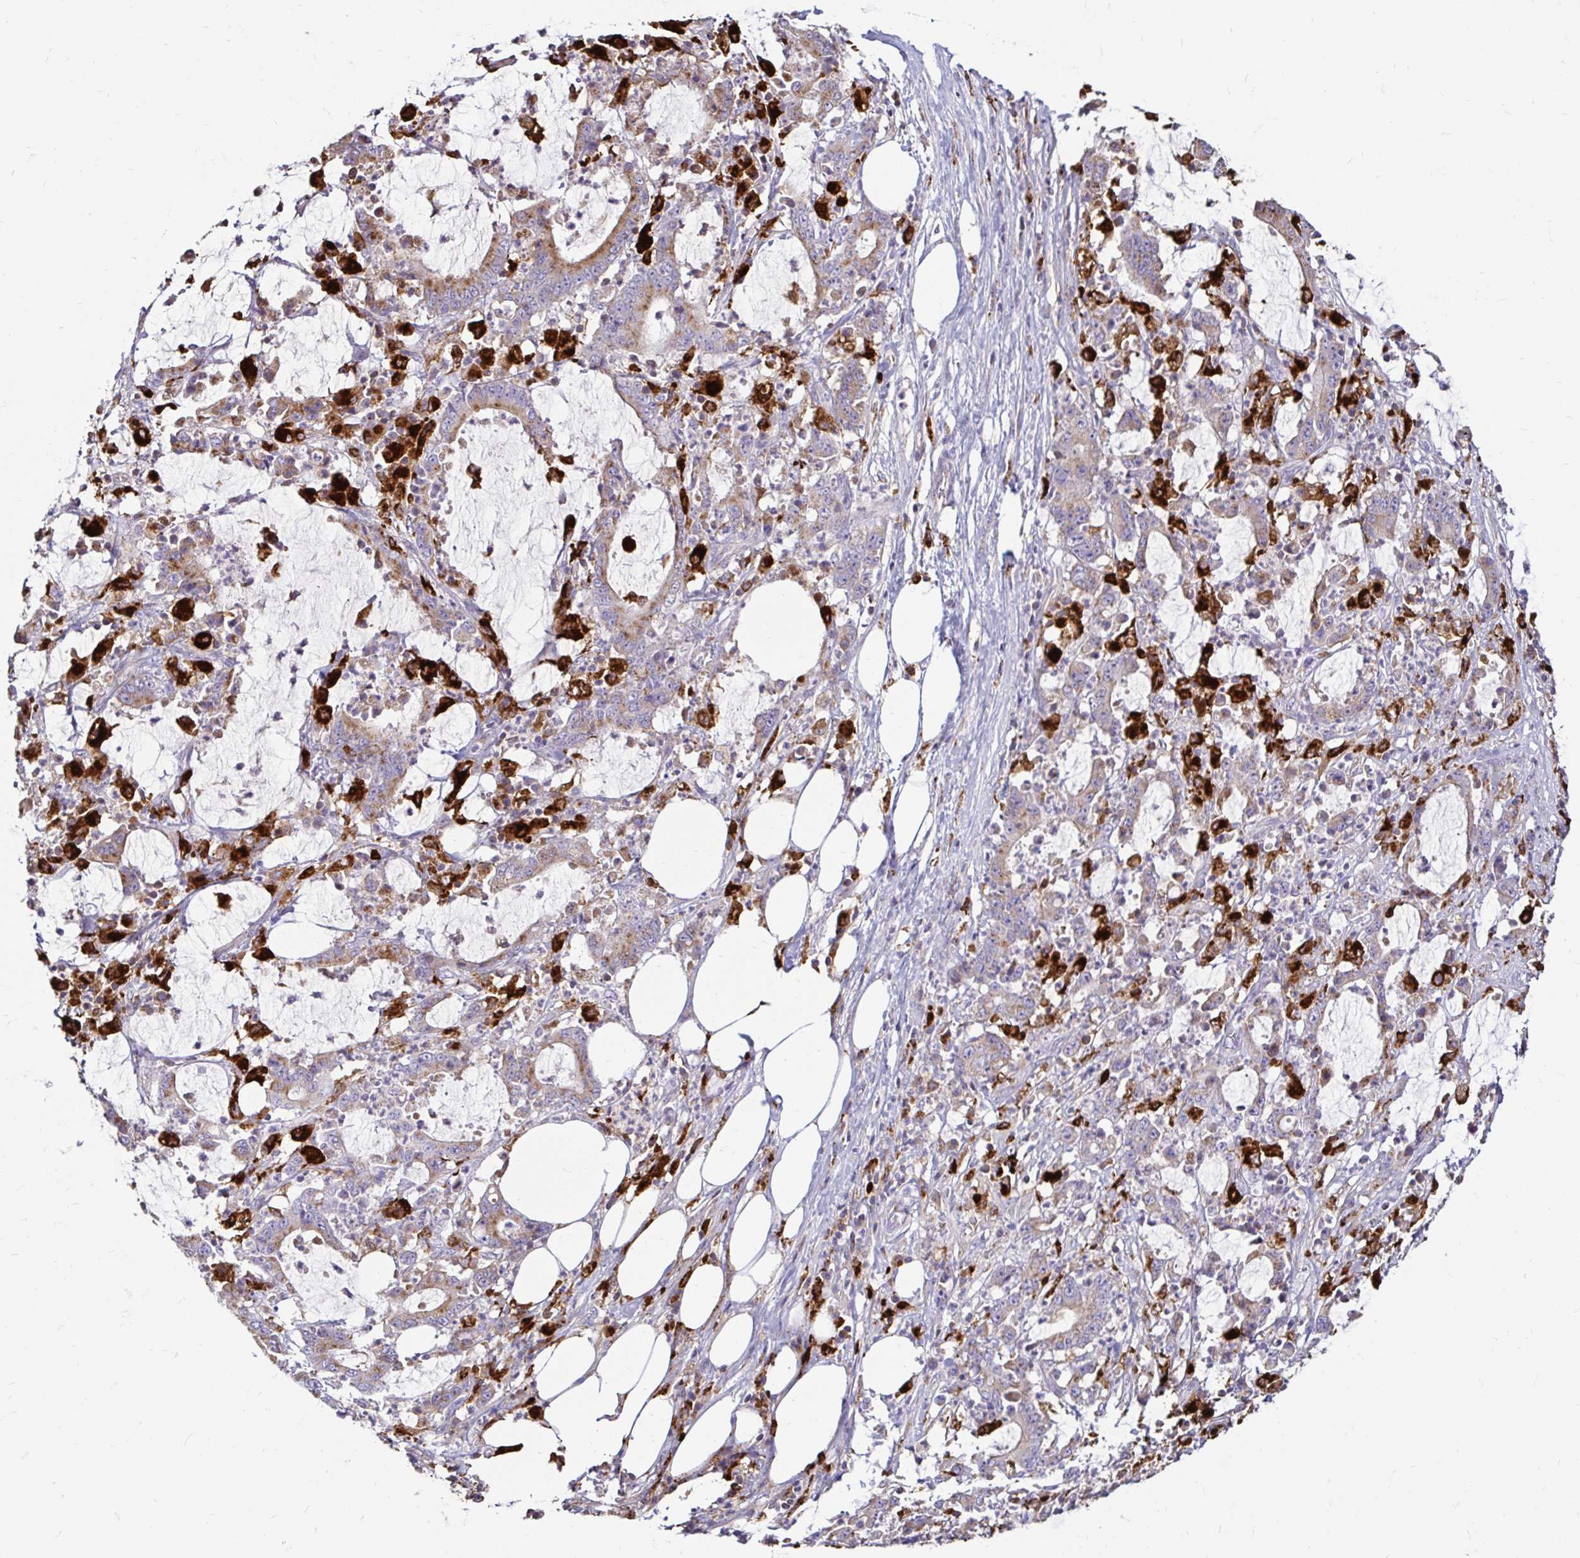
{"staining": {"intensity": "weak", "quantity": "25%-75%", "location": "cytoplasmic/membranous"}, "tissue": "stomach cancer", "cell_type": "Tumor cells", "image_type": "cancer", "snomed": [{"axis": "morphology", "description": "Adenocarcinoma, NOS"}, {"axis": "topography", "description": "Stomach, upper"}], "caption": "The immunohistochemical stain labels weak cytoplasmic/membranous staining in tumor cells of adenocarcinoma (stomach) tissue. (DAB (3,3'-diaminobenzidine) = brown stain, brightfield microscopy at high magnification).", "gene": "FUCA1", "patient": {"sex": "male", "age": 68}}